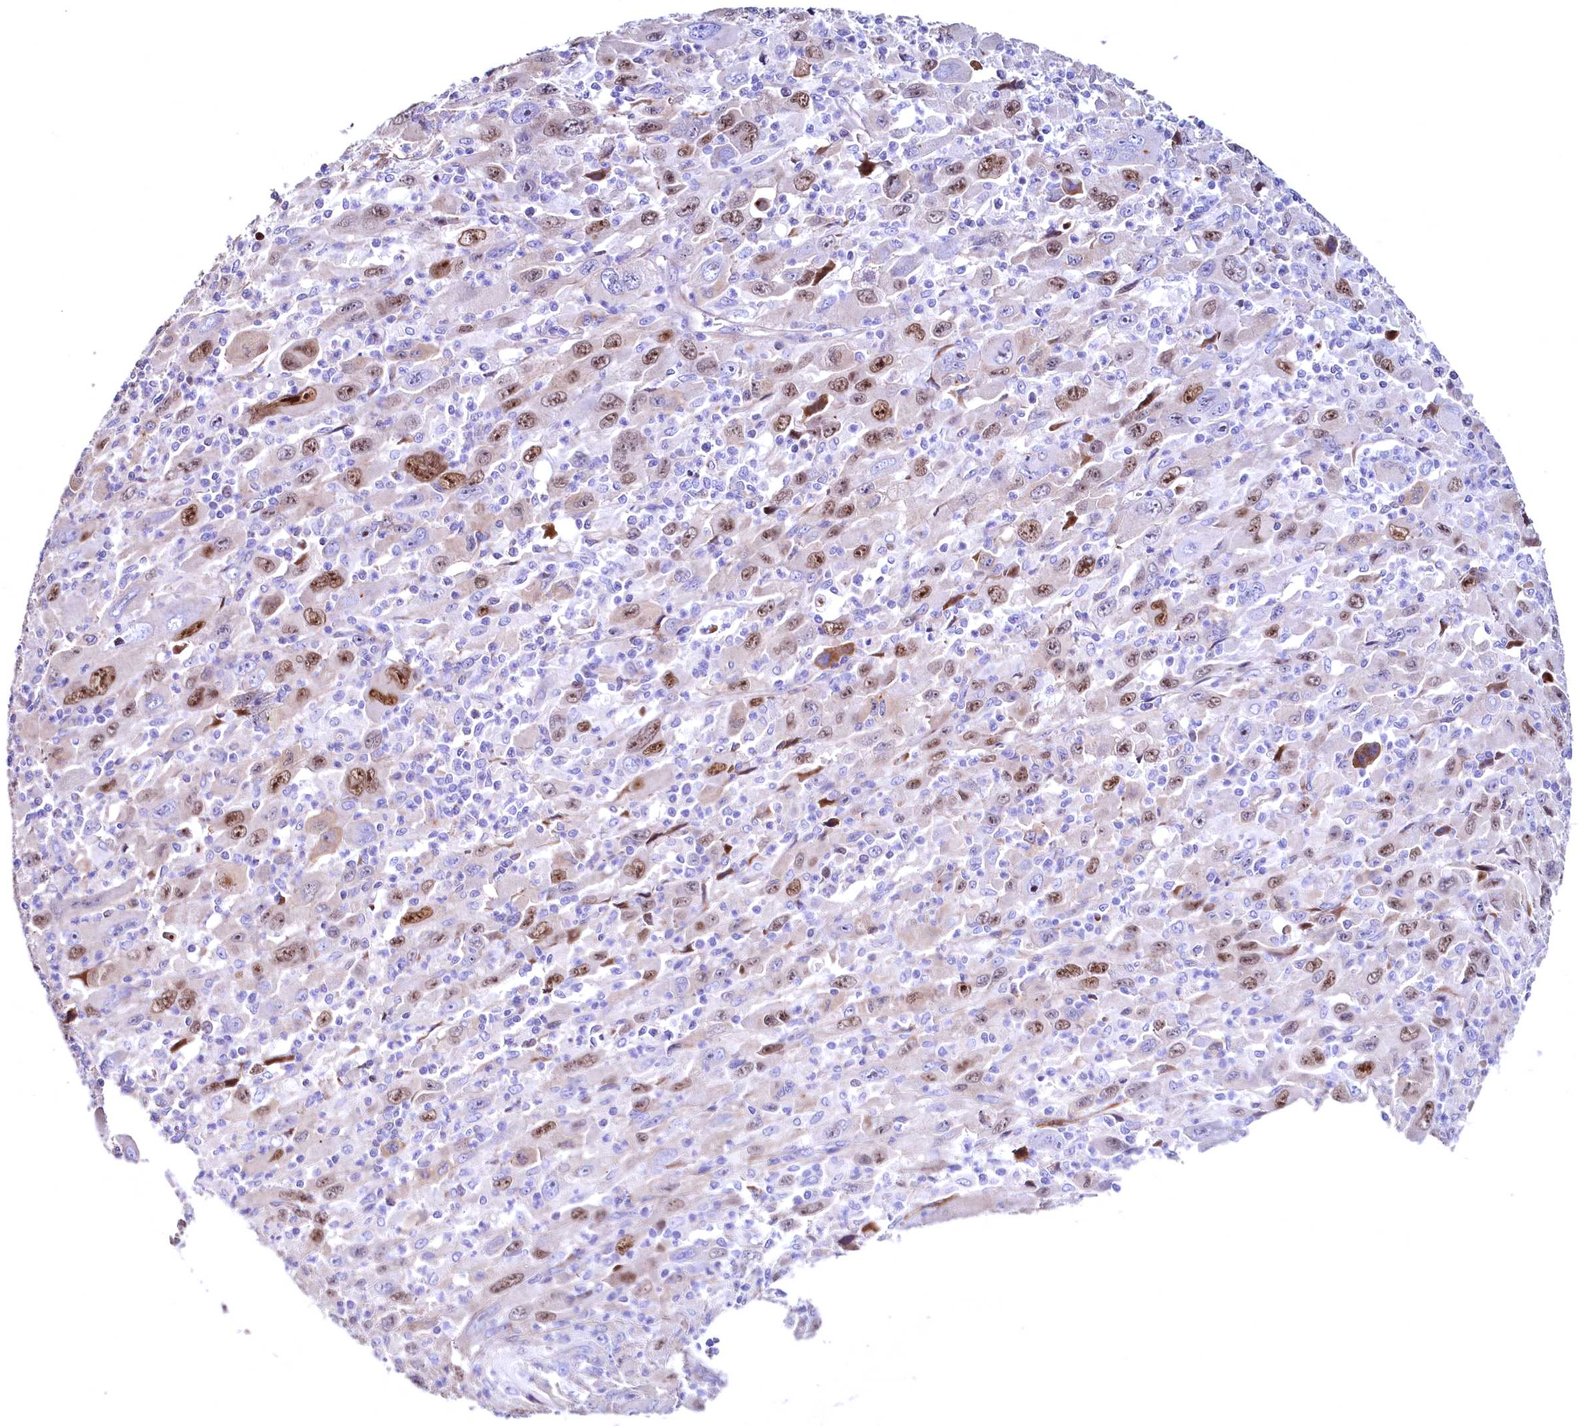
{"staining": {"intensity": "moderate", "quantity": "25%-75%", "location": "nuclear"}, "tissue": "melanoma", "cell_type": "Tumor cells", "image_type": "cancer", "snomed": [{"axis": "morphology", "description": "Malignant melanoma, Metastatic site"}, {"axis": "topography", "description": "Skin"}], "caption": "Melanoma tissue demonstrates moderate nuclear staining in about 25%-75% of tumor cells", "gene": "WNT8A", "patient": {"sex": "female", "age": 56}}